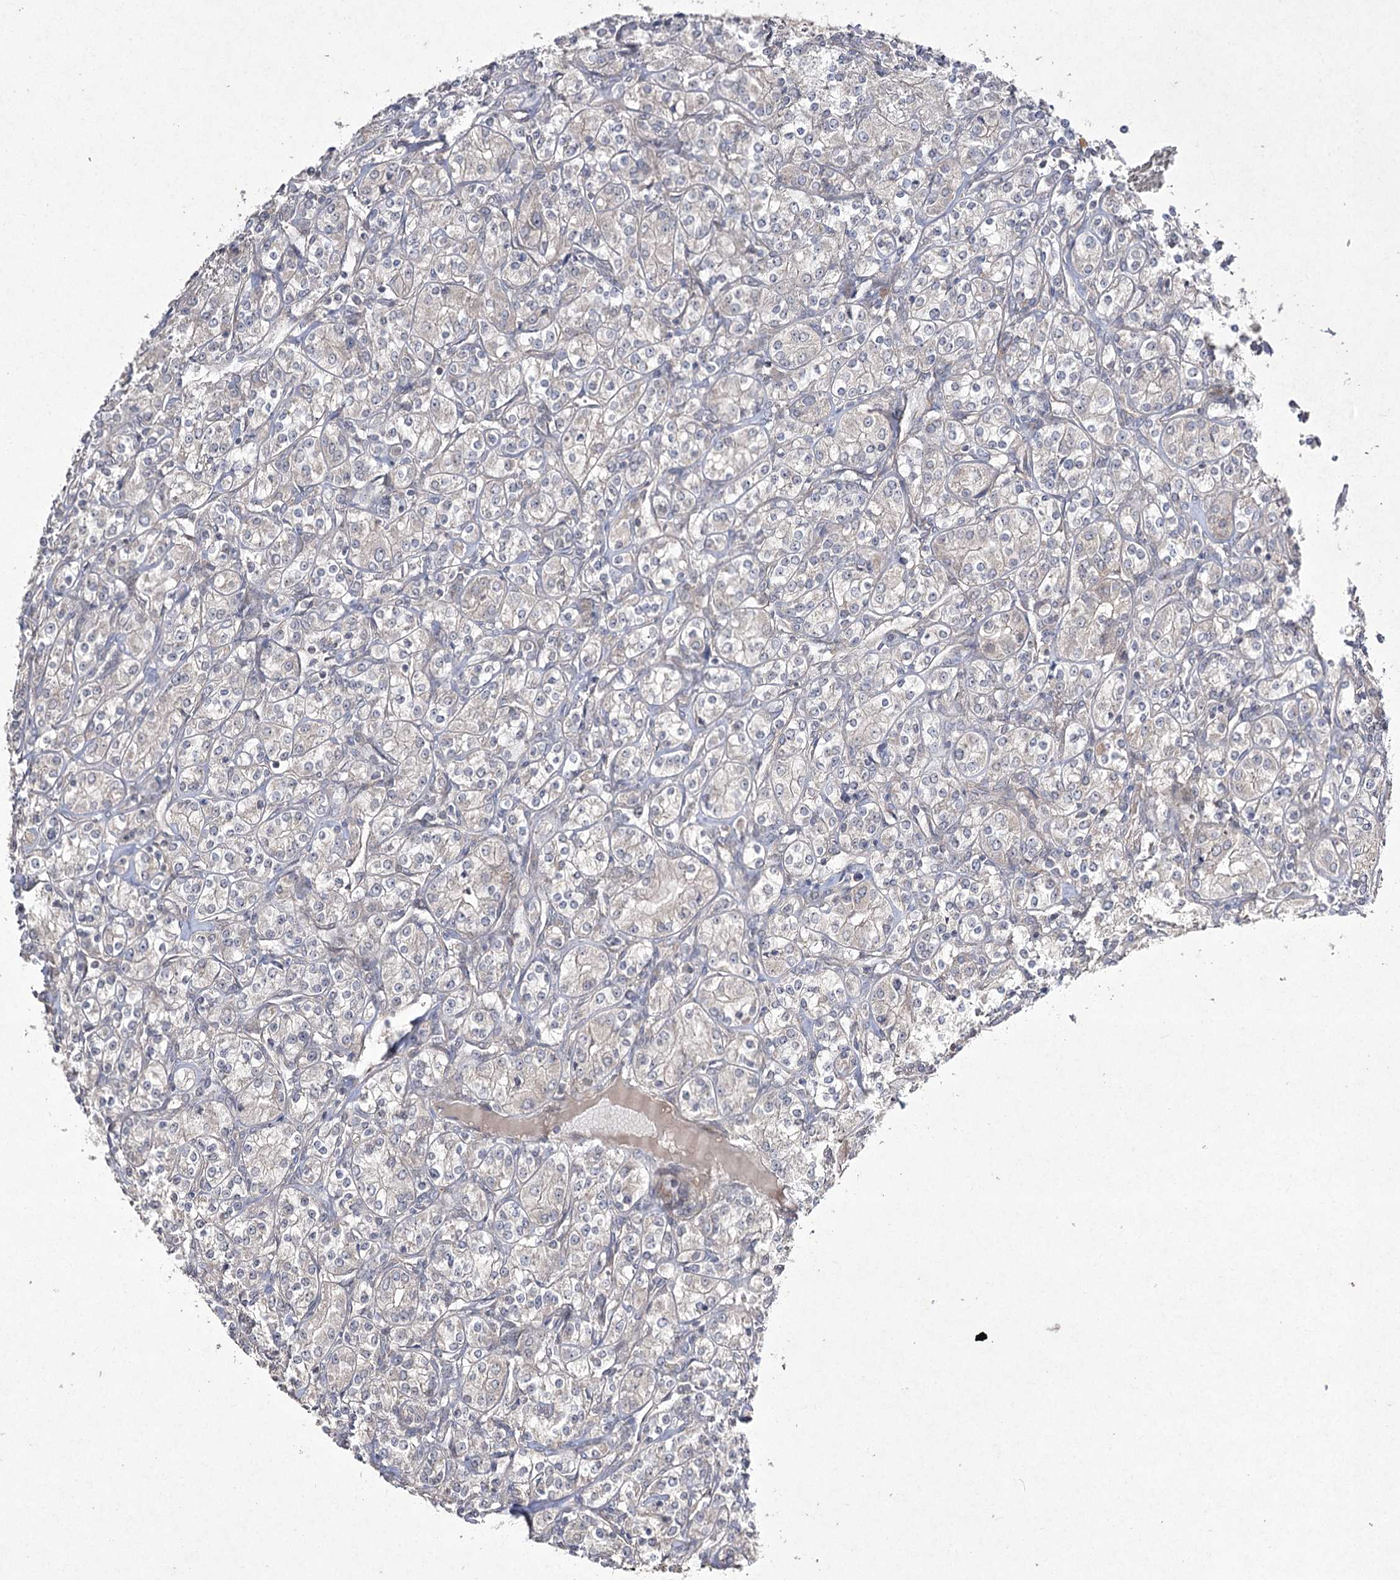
{"staining": {"intensity": "negative", "quantity": "none", "location": "none"}, "tissue": "renal cancer", "cell_type": "Tumor cells", "image_type": "cancer", "snomed": [{"axis": "morphology", "description": "Adenocarcinoma, NOS"}, {"axis": "topography", "description": "Kidney"}], "caption": "Immunohistochemistry (IHC) photomicrograph of renal cancer stained for a protein (brown), which exhibits no positivity in tumor cells.", "gene": "FANCL", "patient": {"sex": "male", "age": 77}}